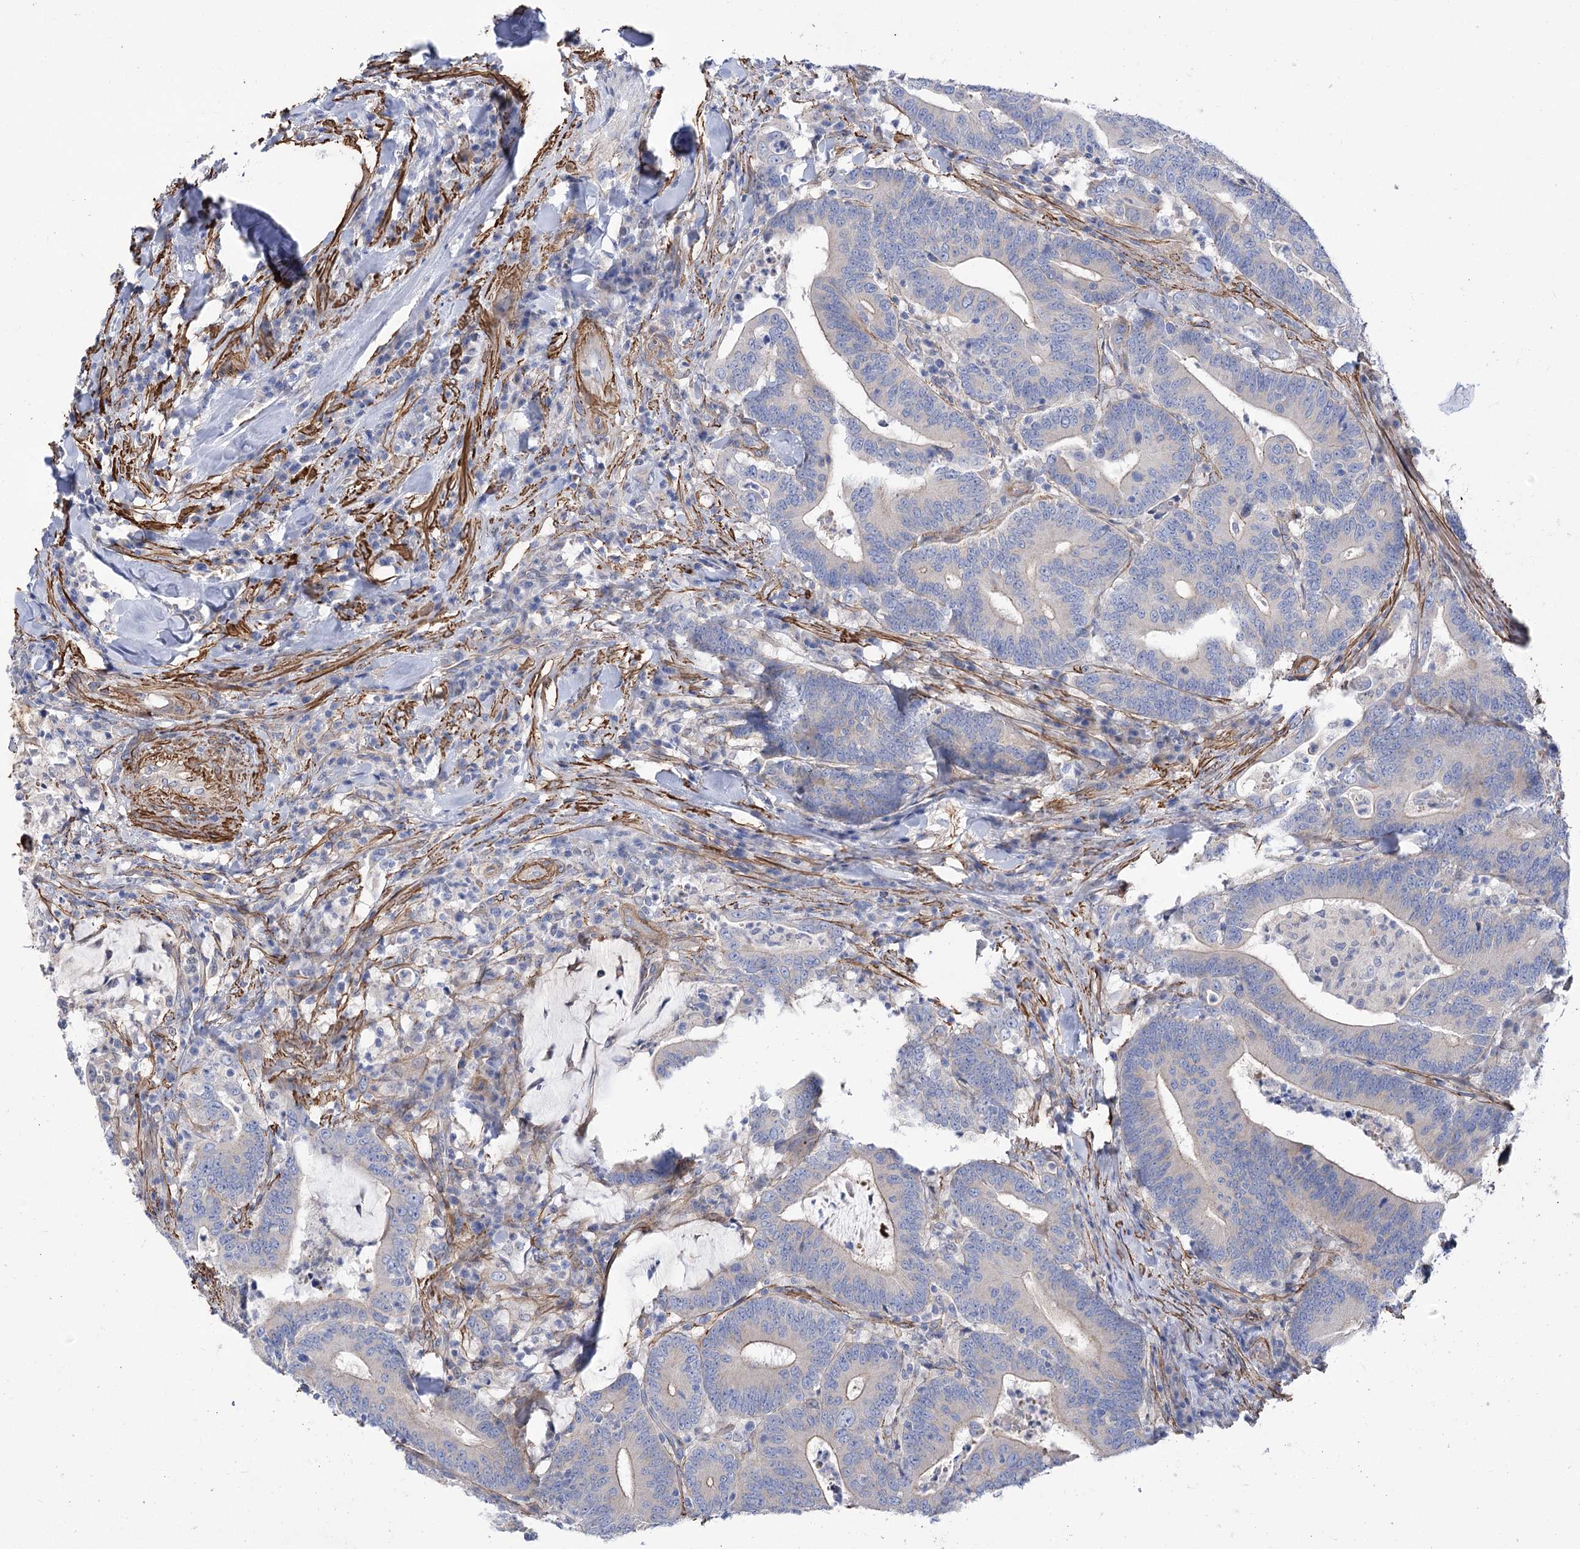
{"staining": {"intensity": "negative", "quantity": "none", "location": "none"}, "tissue": "colorectal cancer", "cell_type": "Tumor cells", "image_type": "cancer", "snomed": [{"axis": "morphology", "description": "Adenocarcinoma, NOS"}, {"axis": "topography", "description": "Colon"}], "caption": "A high-resolution micrograph shows immunohistochemistry staining of colorectal cancer, which displays no significant positivity in tumor cells.", "gene": "WASHC3", "patient": {"sex": "female", "age": 66}}